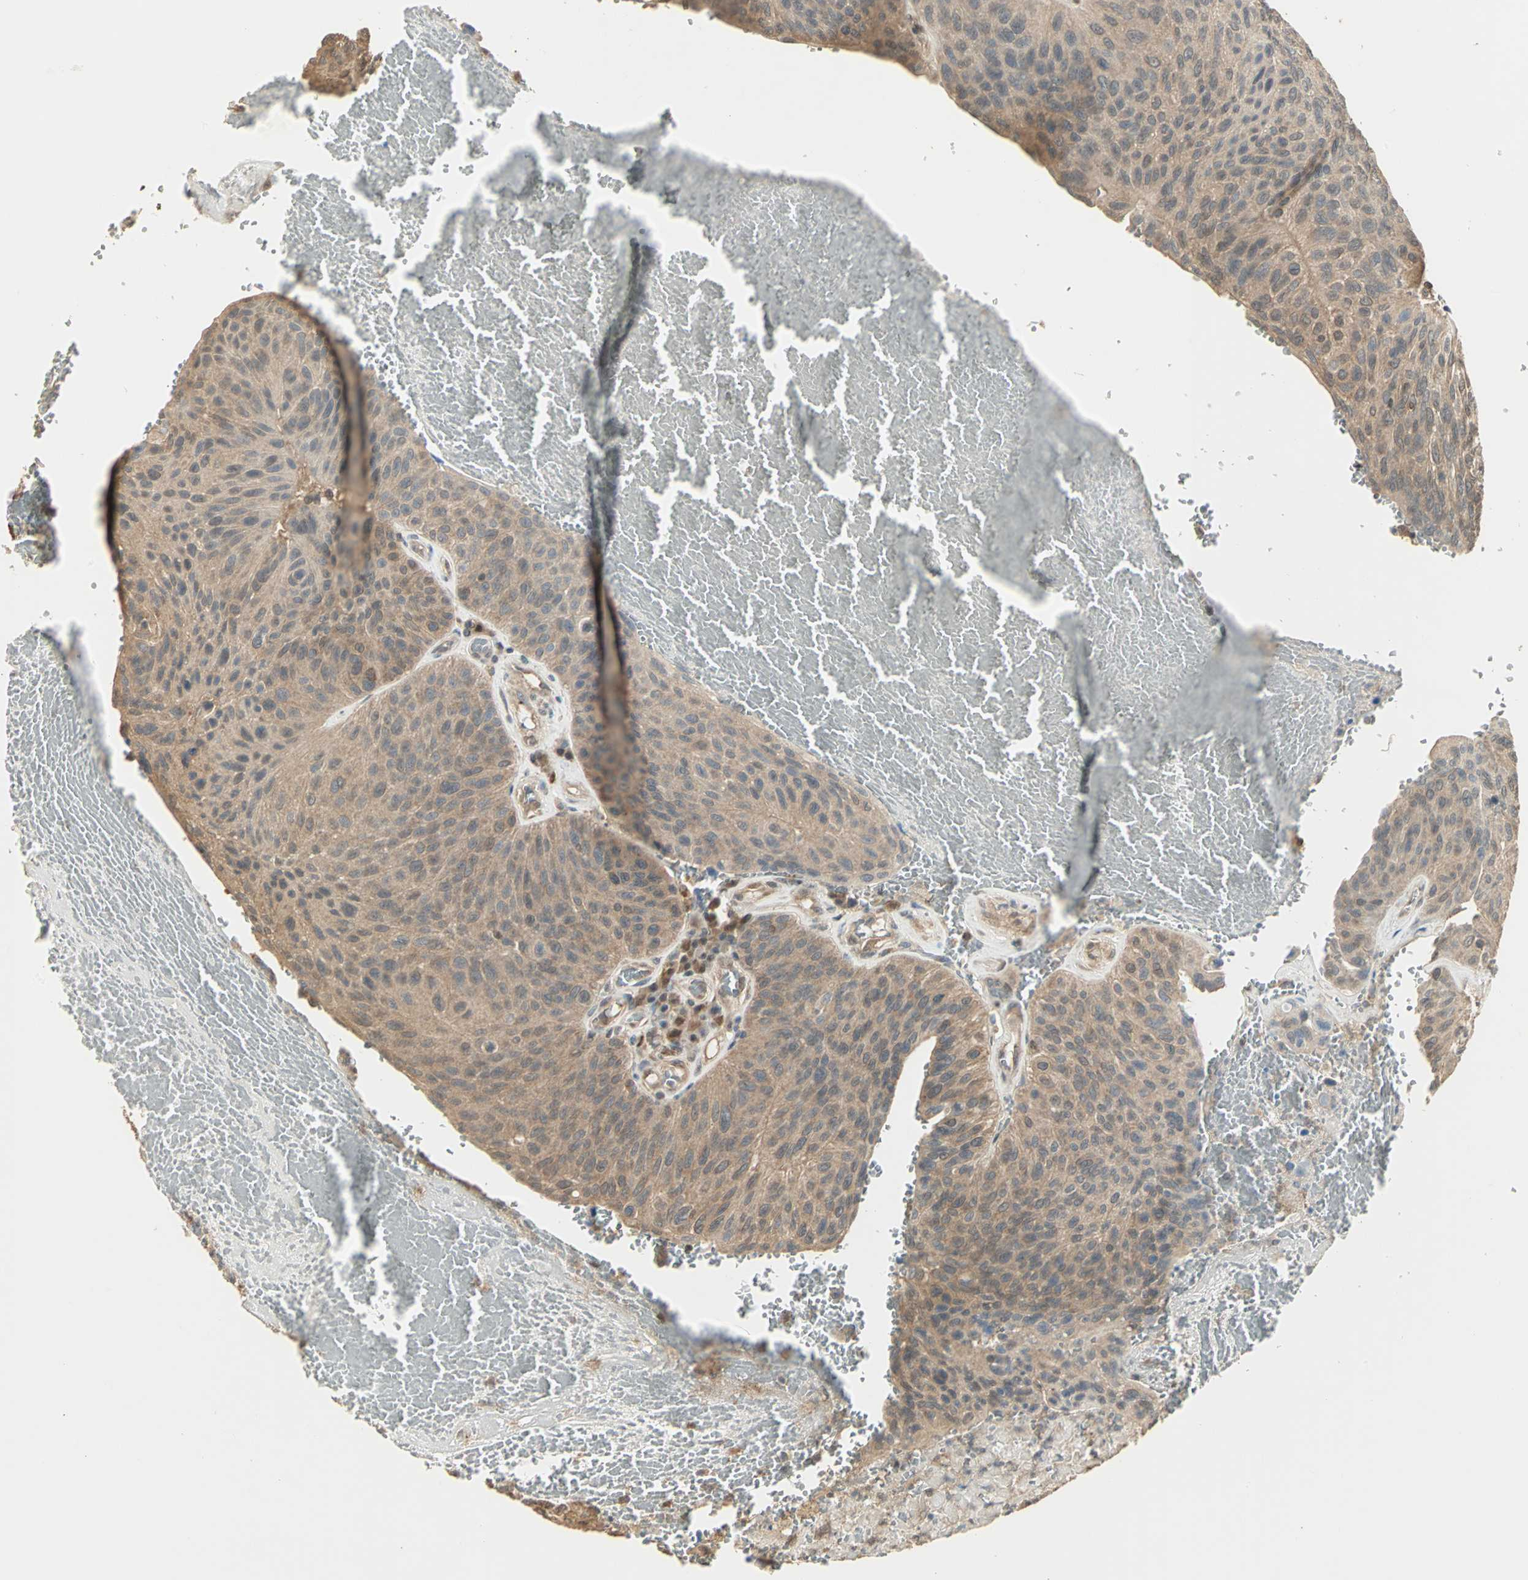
{"staining": {"intensity": "moderate", "quantity": ">75%", "location": "cytoplasmic/membranous"}, "tissue": "urothelial cancer", "cell_type": "Tumor cells", "image_type": "cancer", "snomed": [{"axis": "morphology", "description": "Urothelial carcinoma, High grade"}, {"axis": "topography", "description": "Urinary bladder"}], "caption": "This image displays immunohistochemistry staining of human urothelial cancer, with medium moderate cytoplasmic/membranous staining in approximately >75% of tumor cells.", "gene": "PARK7", "patient": {"sex": "male", "age": 66}}